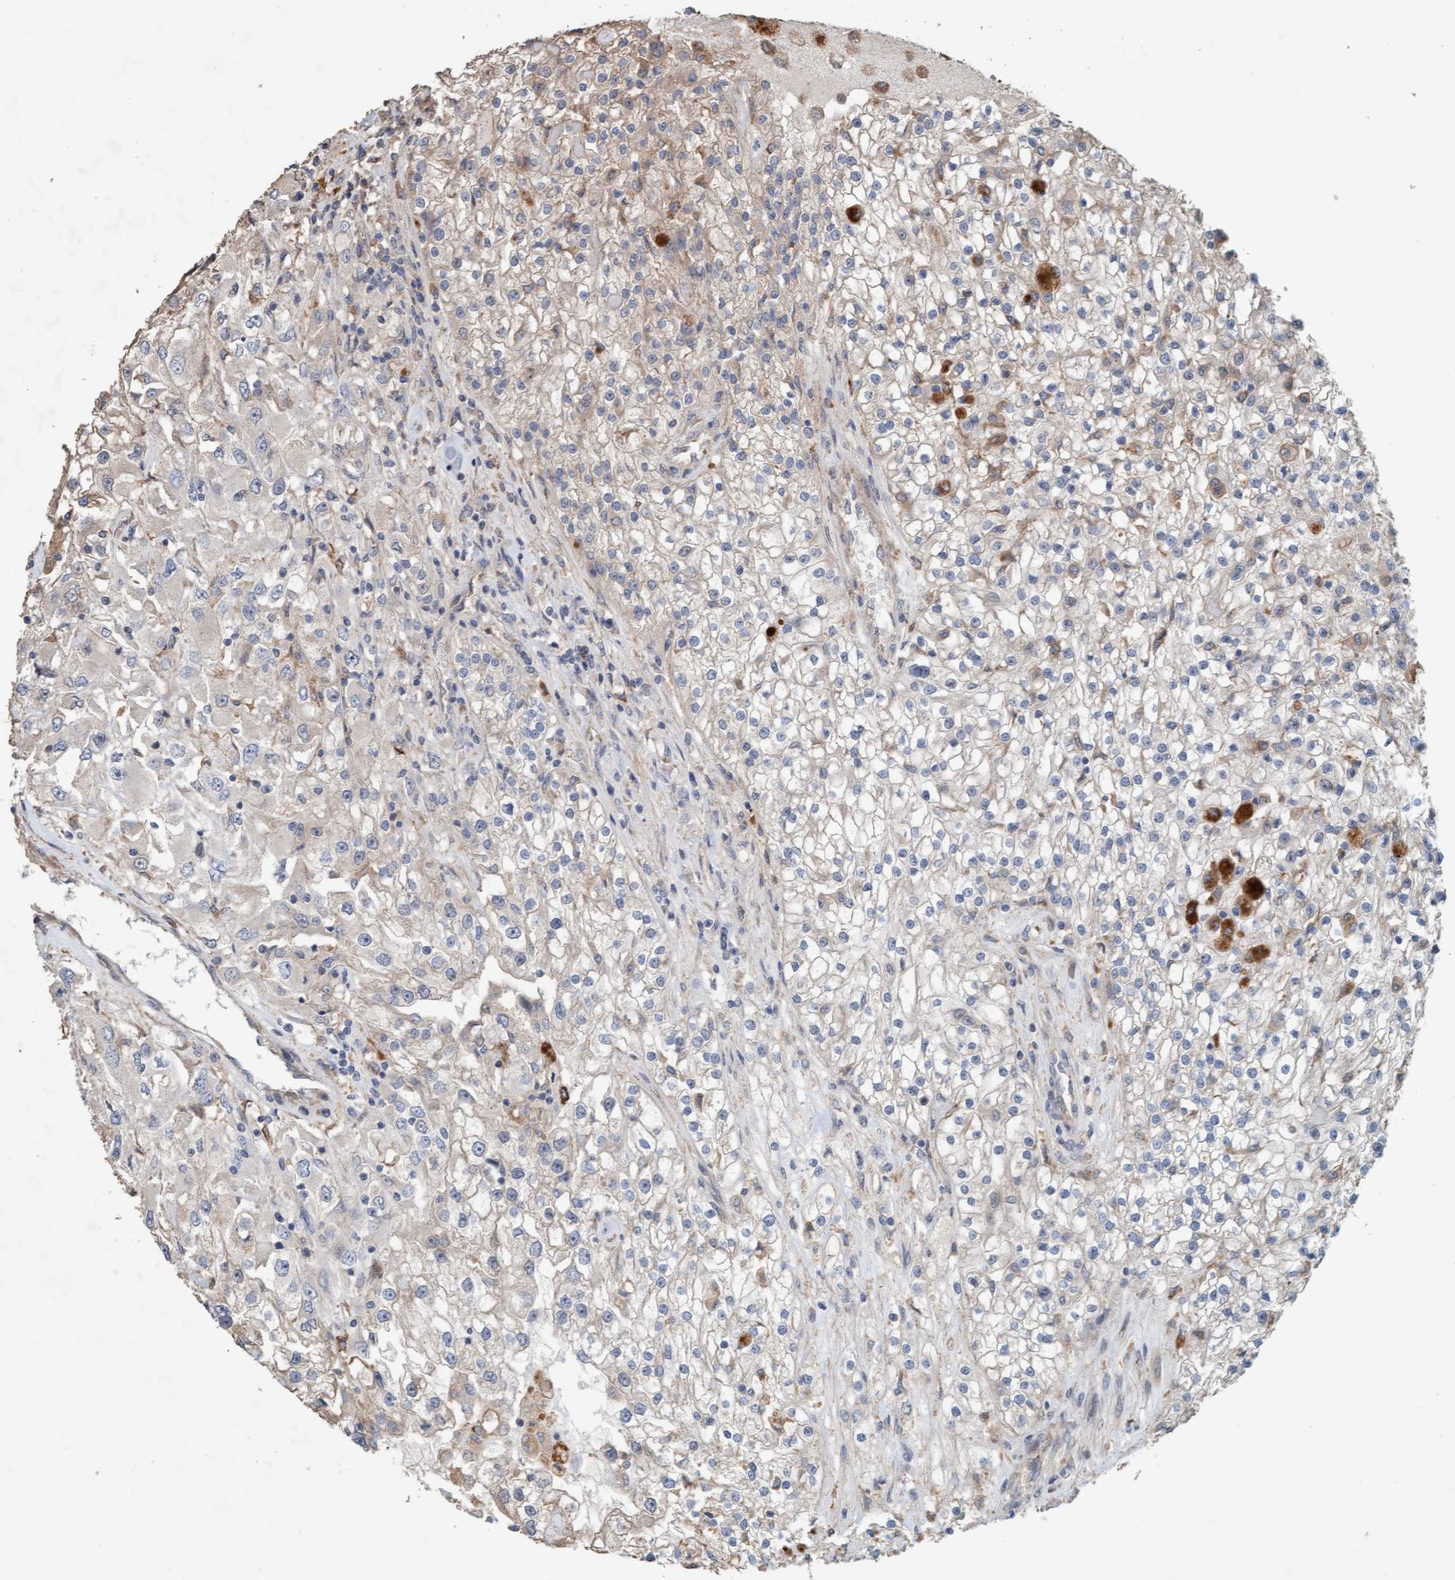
{"staining": {"intensity": "negative", "quantity": "none", "location": "none"}, "tissue": "renal cancer", "cell_type": "Tumor cells", "image_type": "cancer", "snomed": [{"axis": "morphology", "description": "Adenocarcinoma, NOS"}, {"axis": "topography", "description": "Kidney"}], "caption": "IHC histopathology image of neoplastic tissue: renal cancer stained with DAB displays no significant protein staining in tumor cells.", "gene": "LONRF1", "patient": {"sex": "female", "age": 52}}